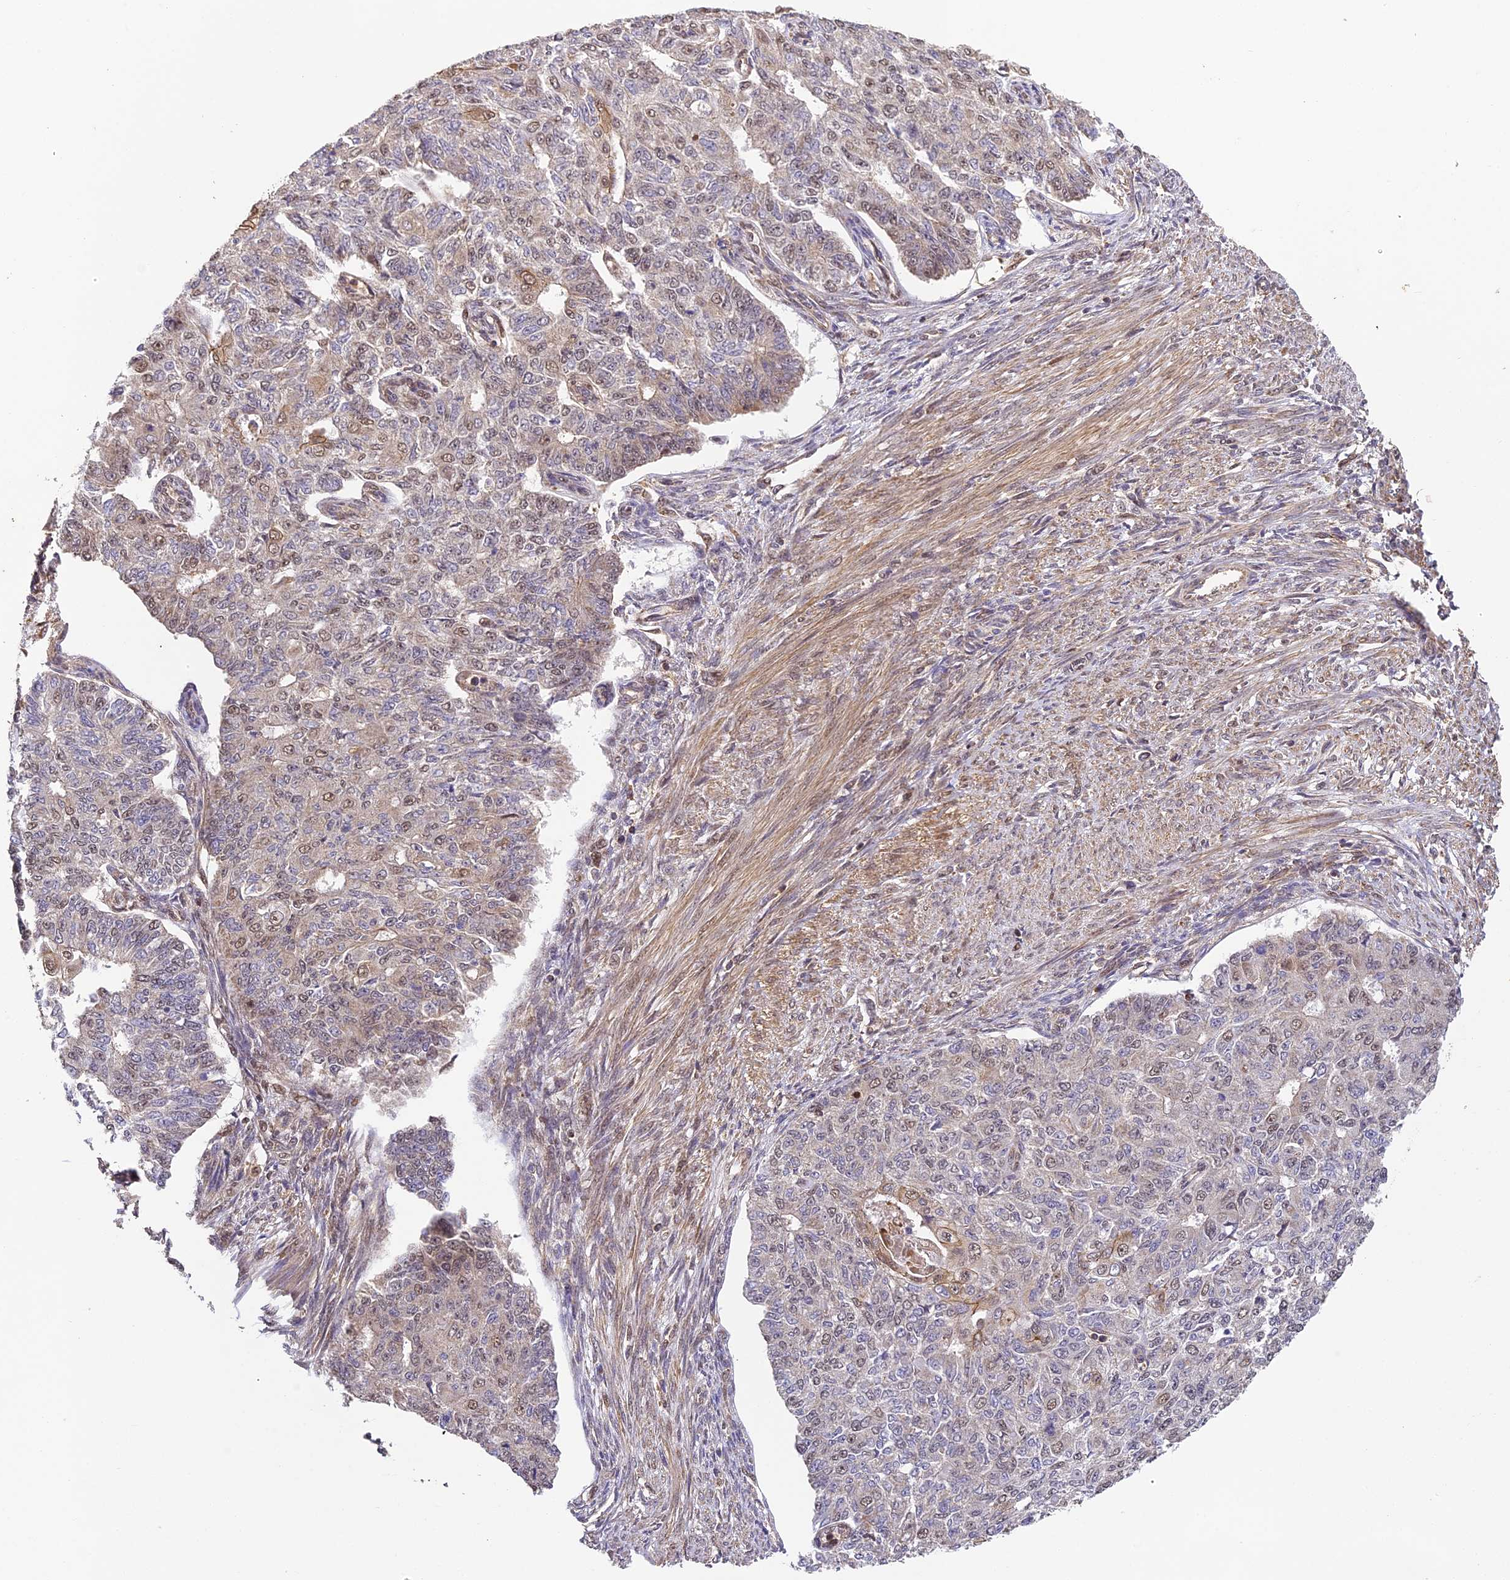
{"staining": {"intensity": "moderate", "quantity": "<25%", "location": "cytoplasmic/membranous,nuclear"}, "tissue": "endometrial cancer", "cell_type": "Tumor cells", "image_type": "cancer", "snomed": [{"axis": "morphology", "description": "Adenocarcinoma, NOS"}, {"axis": "topography", "description": "Endometrium"}], "caption": "This is a histology image of immunohistochemistry (IHC) staining of adenocarcinoma (endometrial), which shows moderate expression in the cytoplasmic/membranous and nuclear of tumor cells.", "gene": "ZNF443", "patient": {"sex": "female", "age": 32}}